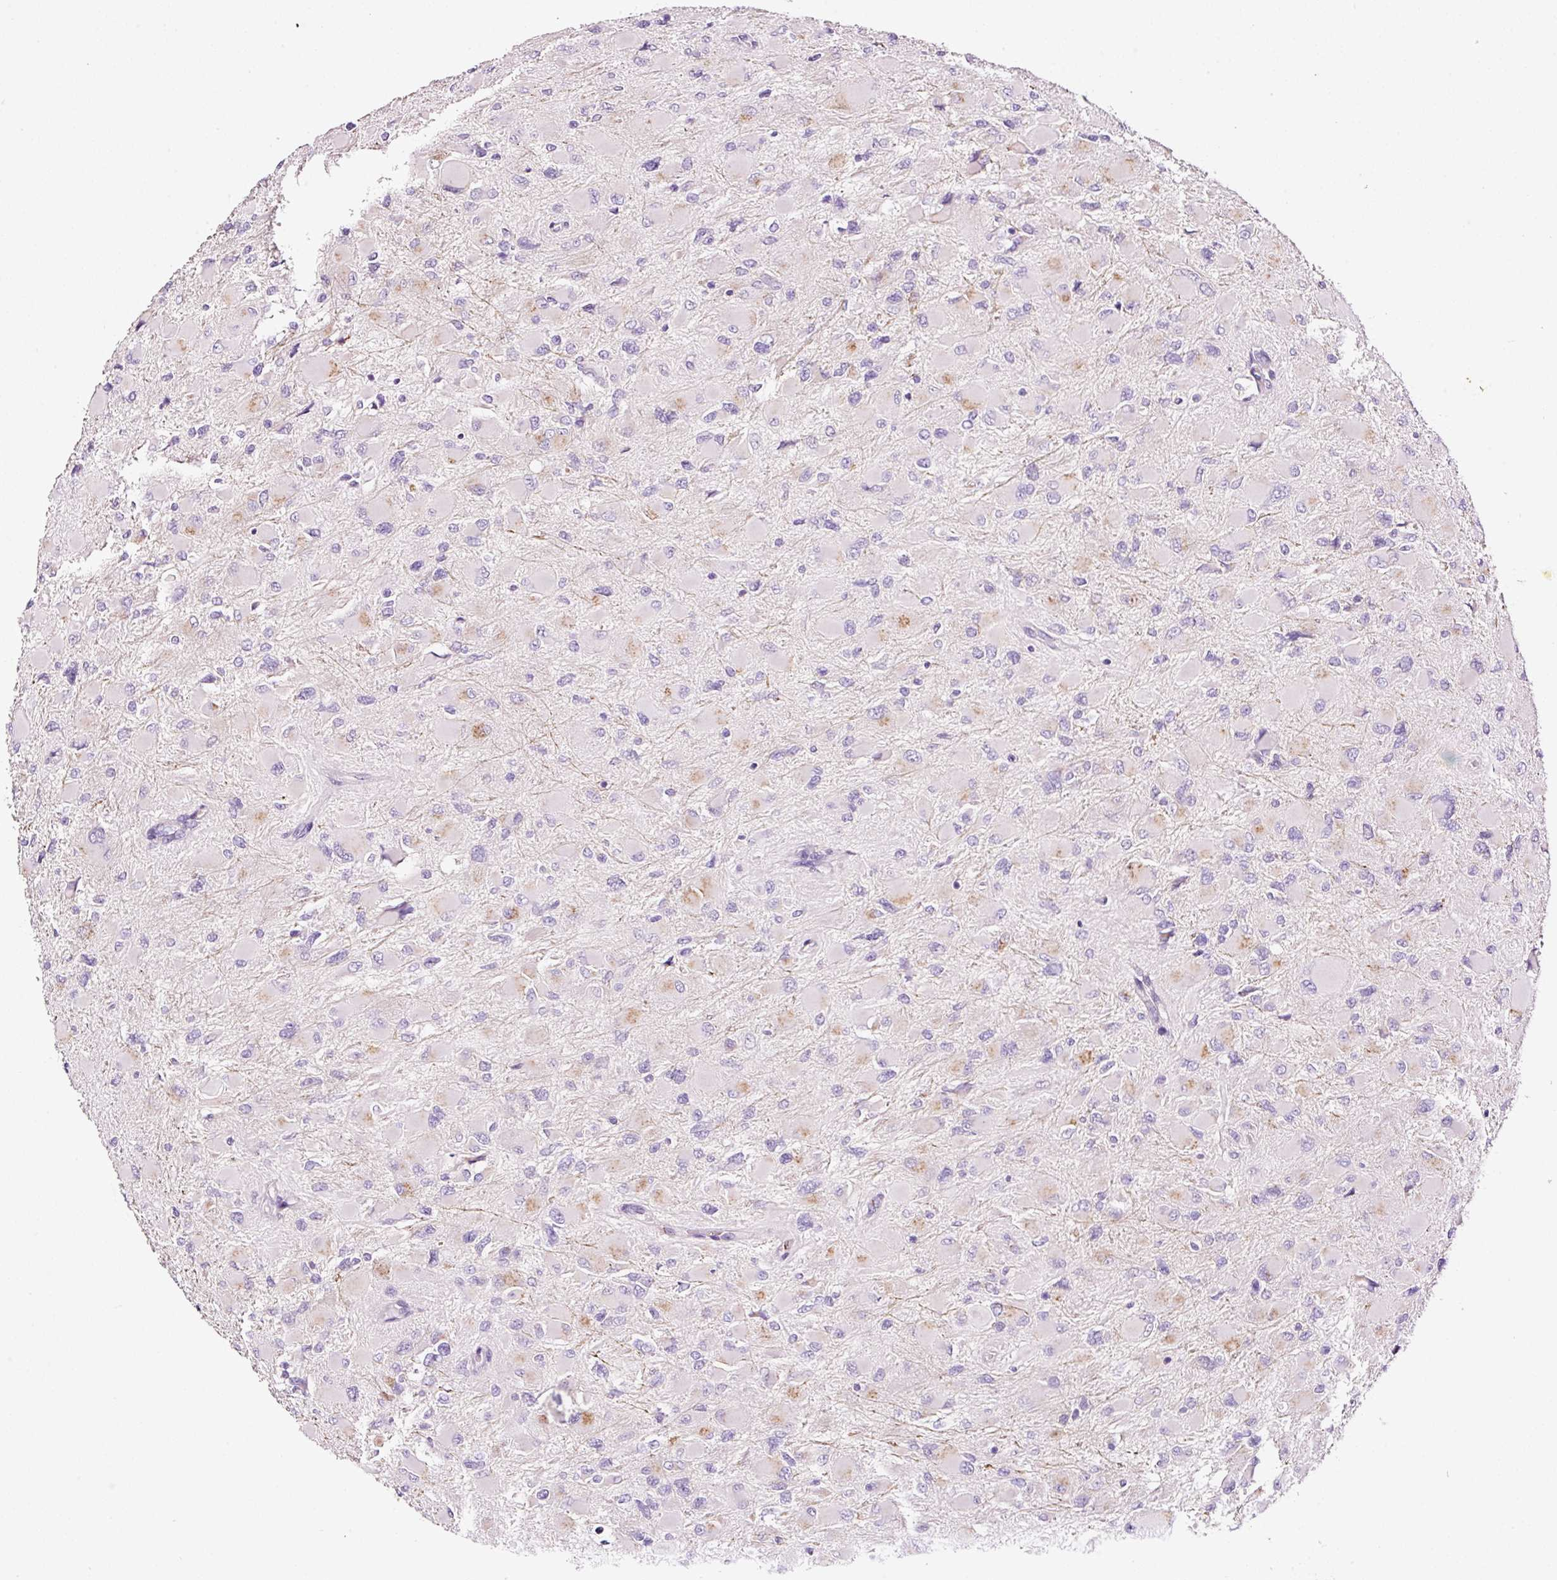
{"staining": {"intensity": "negative", "quantity": "none", "location": "none"}, "tissue": "glioma", "cell_type": "Tumor cells", "image_type": "cancer", "snomed": [{"axis": "morphology", "description": "Glioma, malignant, High grade"}, {"axis": "topography", "description": "Cerebral cortex"}], "caption": "Tumor cells are negative for brown protein staining in high-grade glioma (malignant).", "gene": "PAM", "patient": {"sex": "female", "age": 36}}